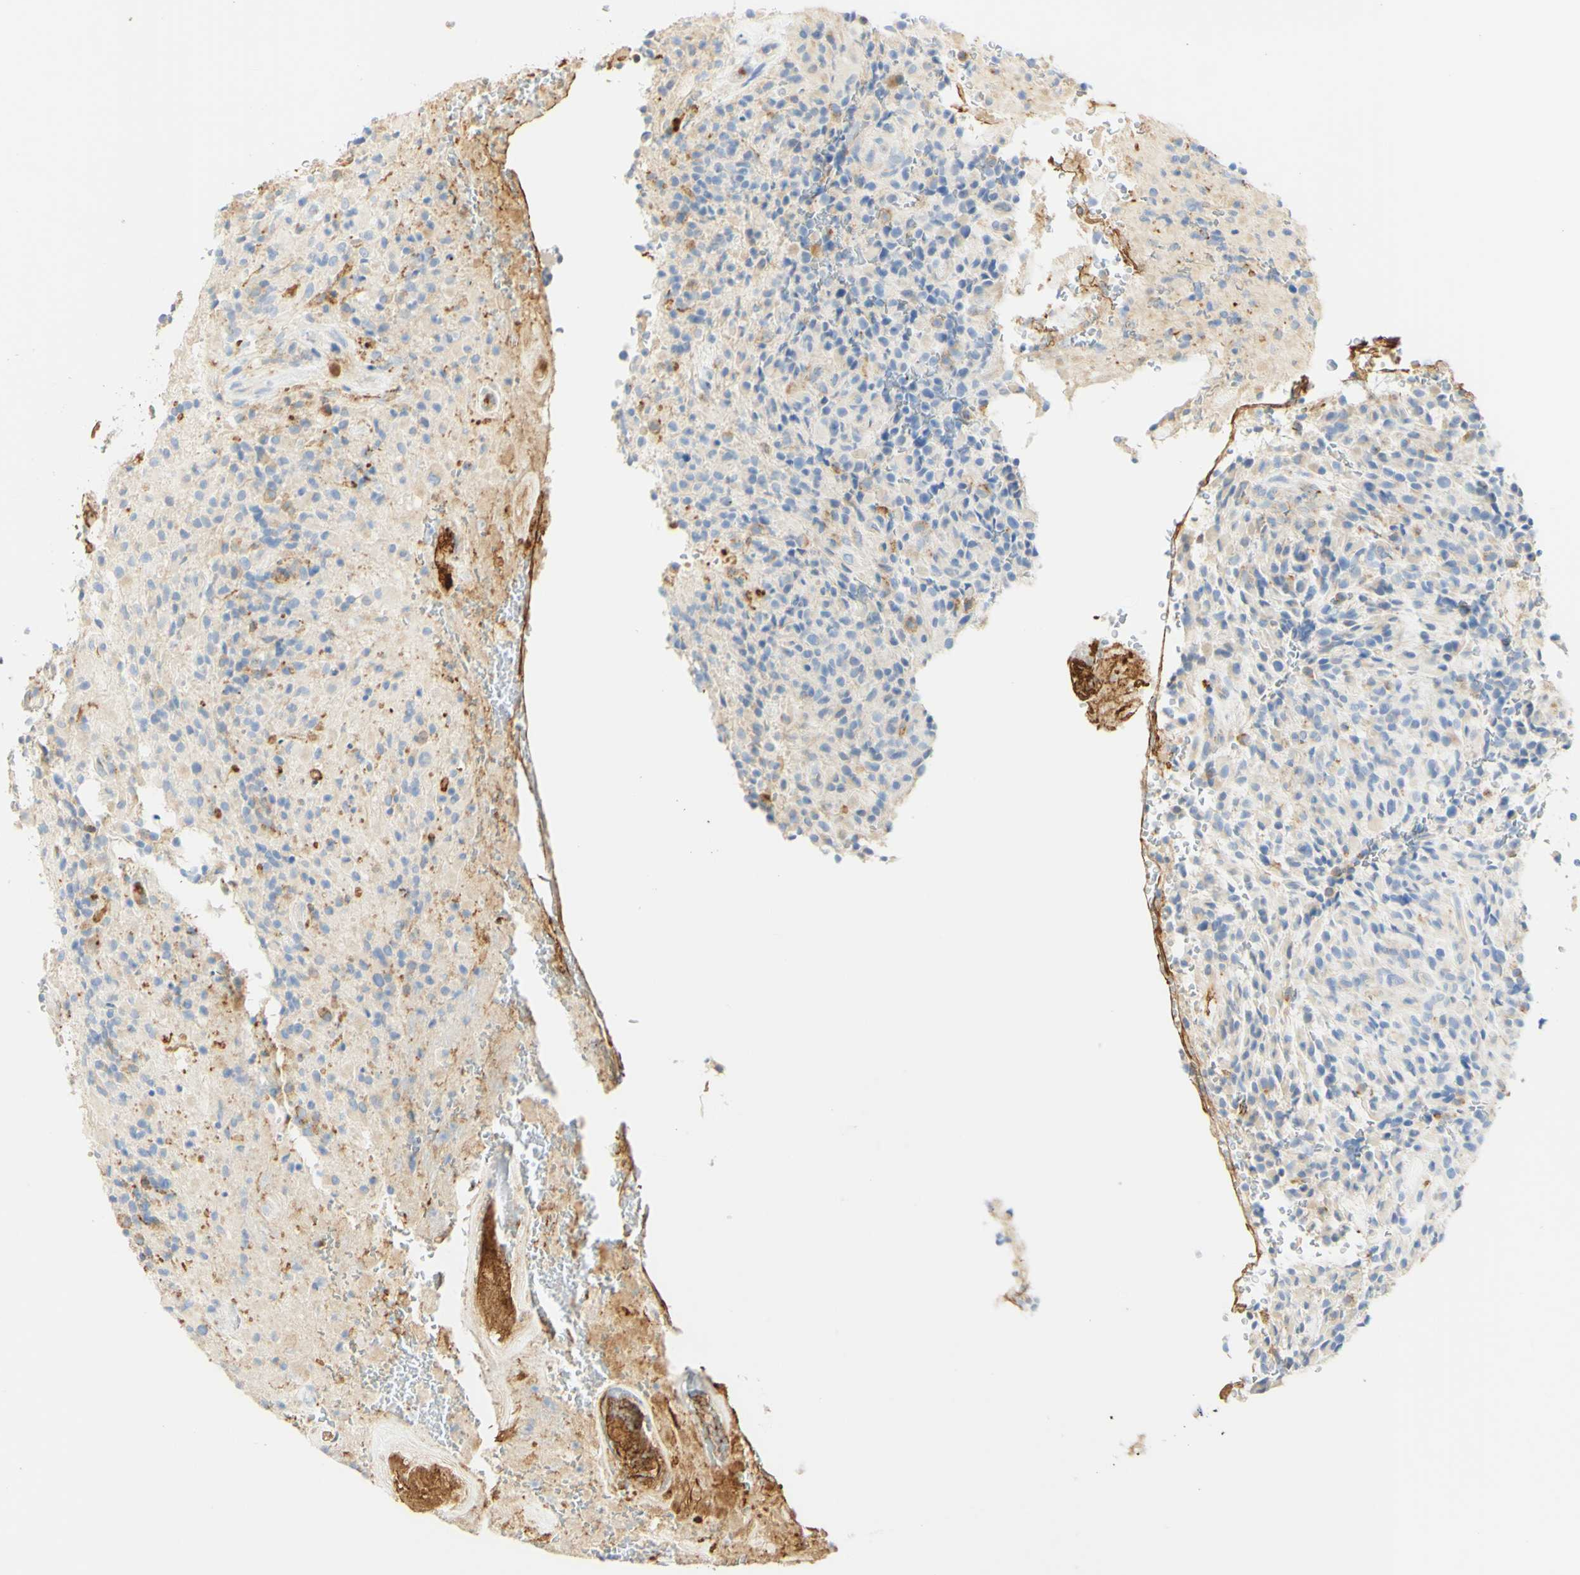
{"staining": {"intensity": "moderate", "quantity": "25%-75%", "location": "cytoplasmic/membranous"}, "tissue": "glioma", "cell_type": "Tumor cells", "image_type": "cancer", "snomed": [{"axis": "morphology", "description": "Glioma, malignant, High grade"}, {"axis": "topography", "description": "Brain"}], "caption": "Immunohistochemistry (IHC) image of neoplastic tissue: high-grade glioma (malignant) stained using immunohistochemistry exhibits medium levels of moderate protein expression localized specifically in the cytoplasmic/membranous of tumor cells, appearing as a cytoplasmic/membranous brown color.", "gene": "FCGRT", "patient": {"sex": "male", "age": 71}}